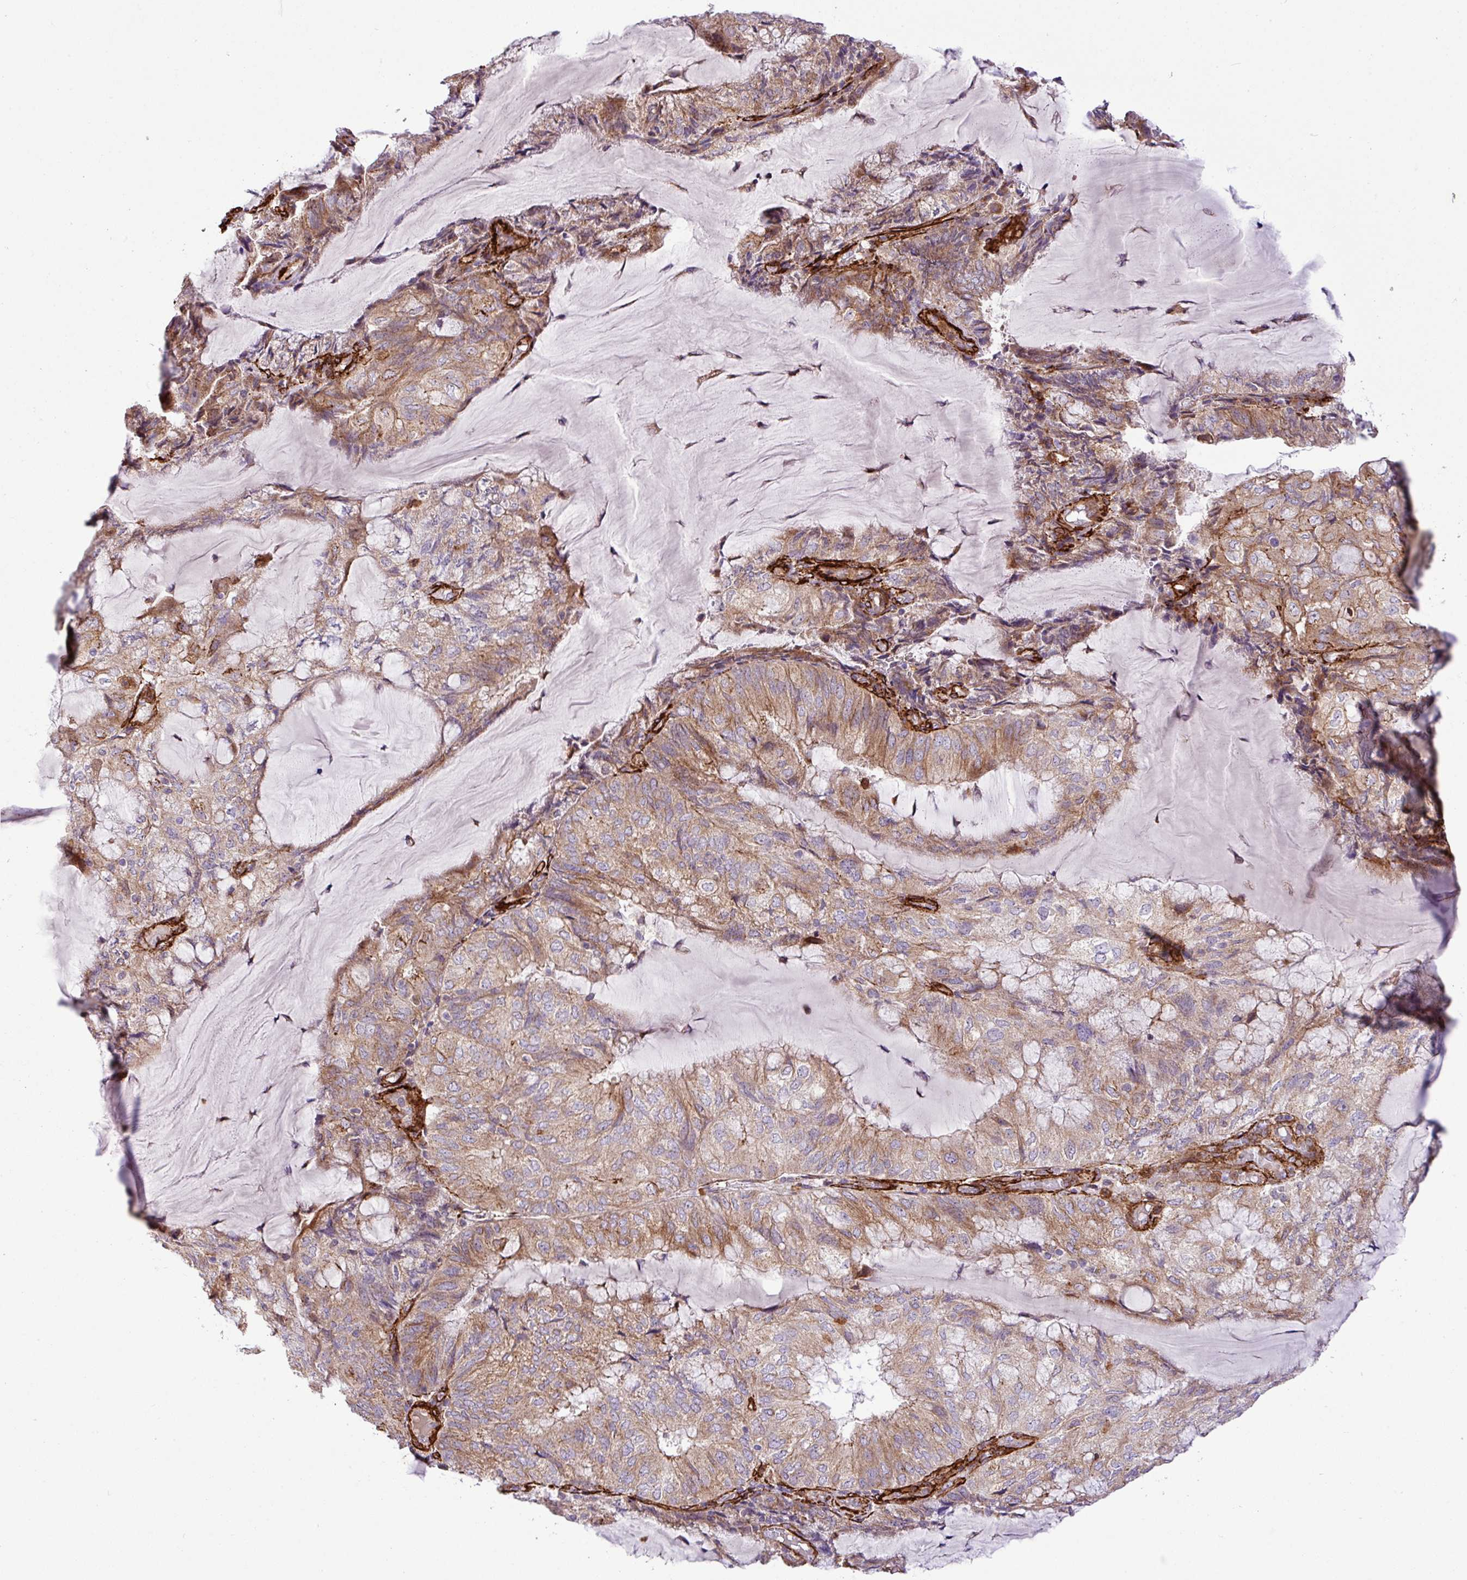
{"staining": {"intensity": "moderate", "quantity": ">75%", "location": "cytoplasmic/membranous"}, "tissue": "endometrial cancer", "cell_type": "Tumor cells", "image_type": "cancer", "snomed": [{"axis": "morphology", "description": "Adenocarcinoma, NOS"}, {"axis": "topography", "description": "Endometrium"}], "caption": "Endometrial cancer was stained to show a protein in brown. There is medium levels of moderate cytoplasmic/membranous positivity in approximately >75% of tumor cells.", "gene": "FAM47E", "patient": {"sex": "female", "age": 81}}